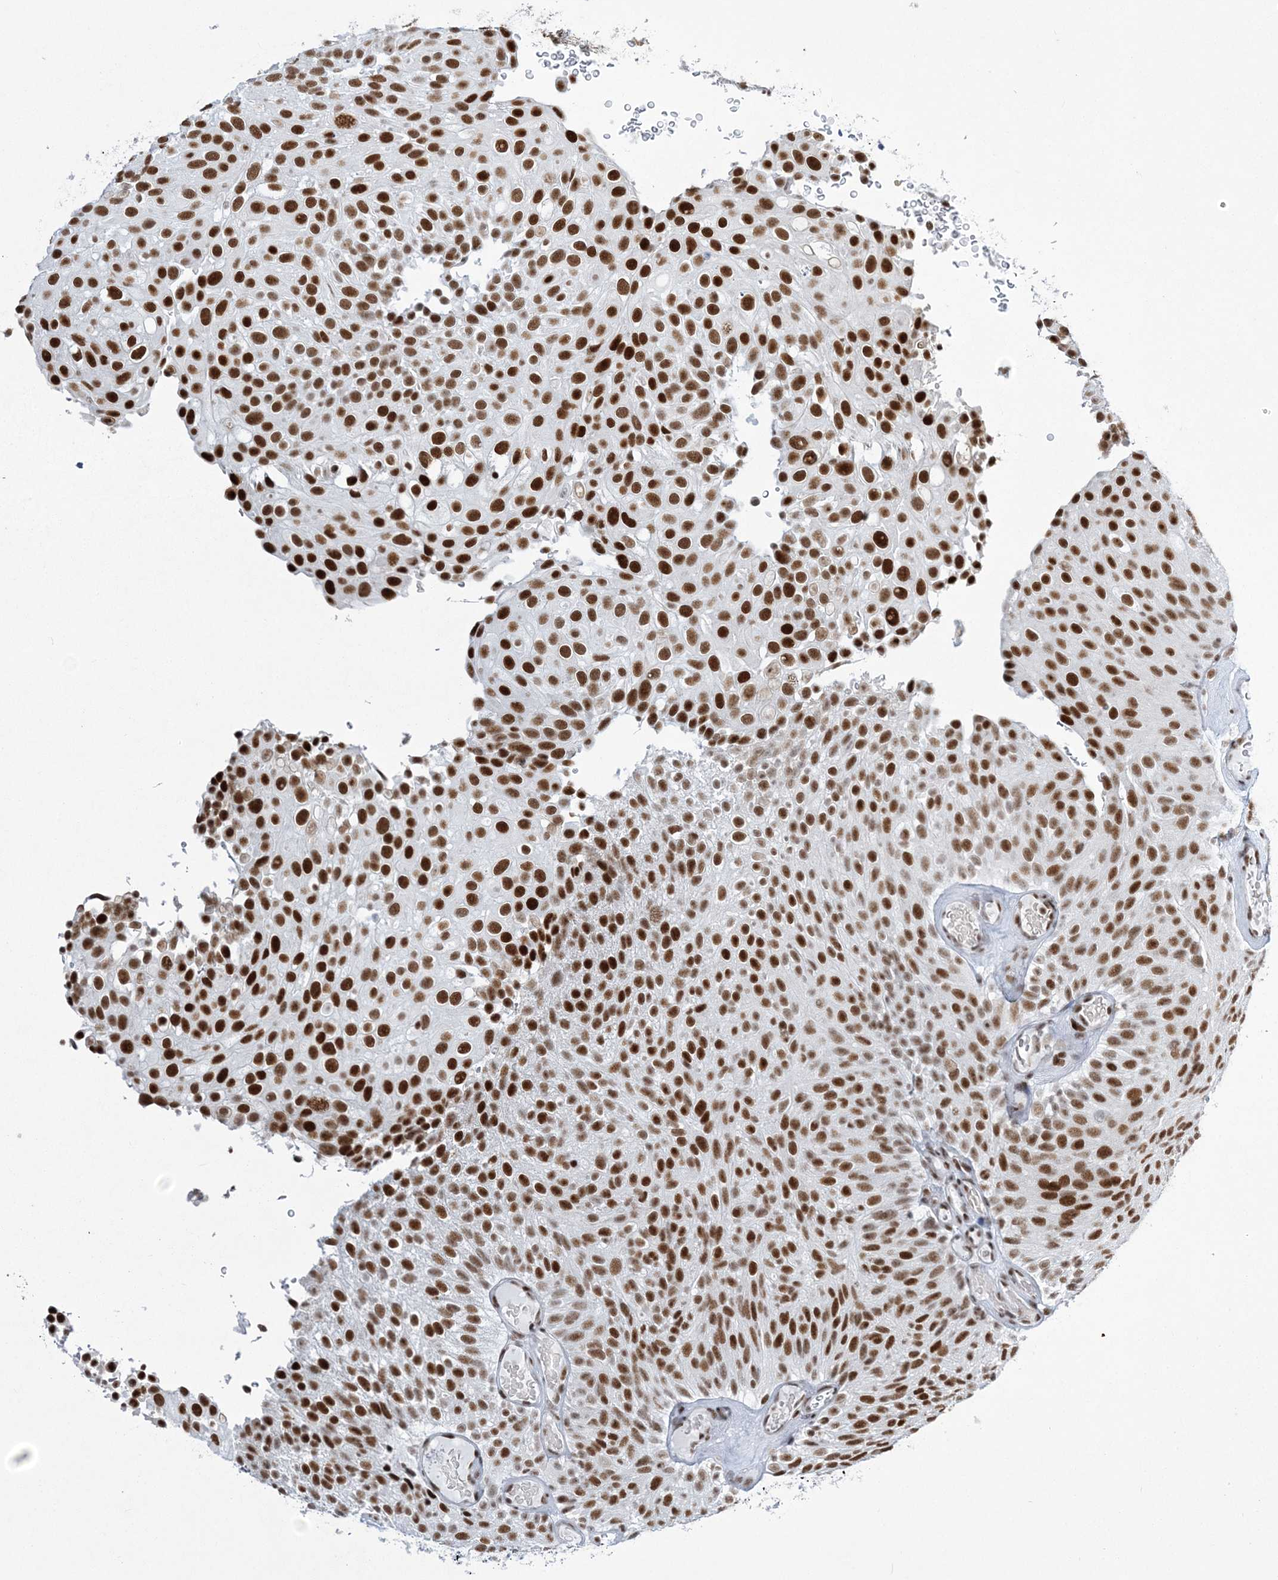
{"staining": {"intensity": "strong", "quantity": ">75%", "location": "nuclear"}, "tissue": "urothelial cancer", "cell_type": "Tumor cells", "image_type": "cancer", "snomed": [{"axis": "morphology", "description": "Urothelial carcinoma, Low grade"}, {"axis": "topography", "description": "Urinary bladder"}], "caption": "There is high levels of strong nuclear staining in tumor cells of urothelial cancer, as demonstrated by immunohistochemical staining (brown color).", "gene": "ZBTB7A", "patient": {"sex": "male", "age": 78}}